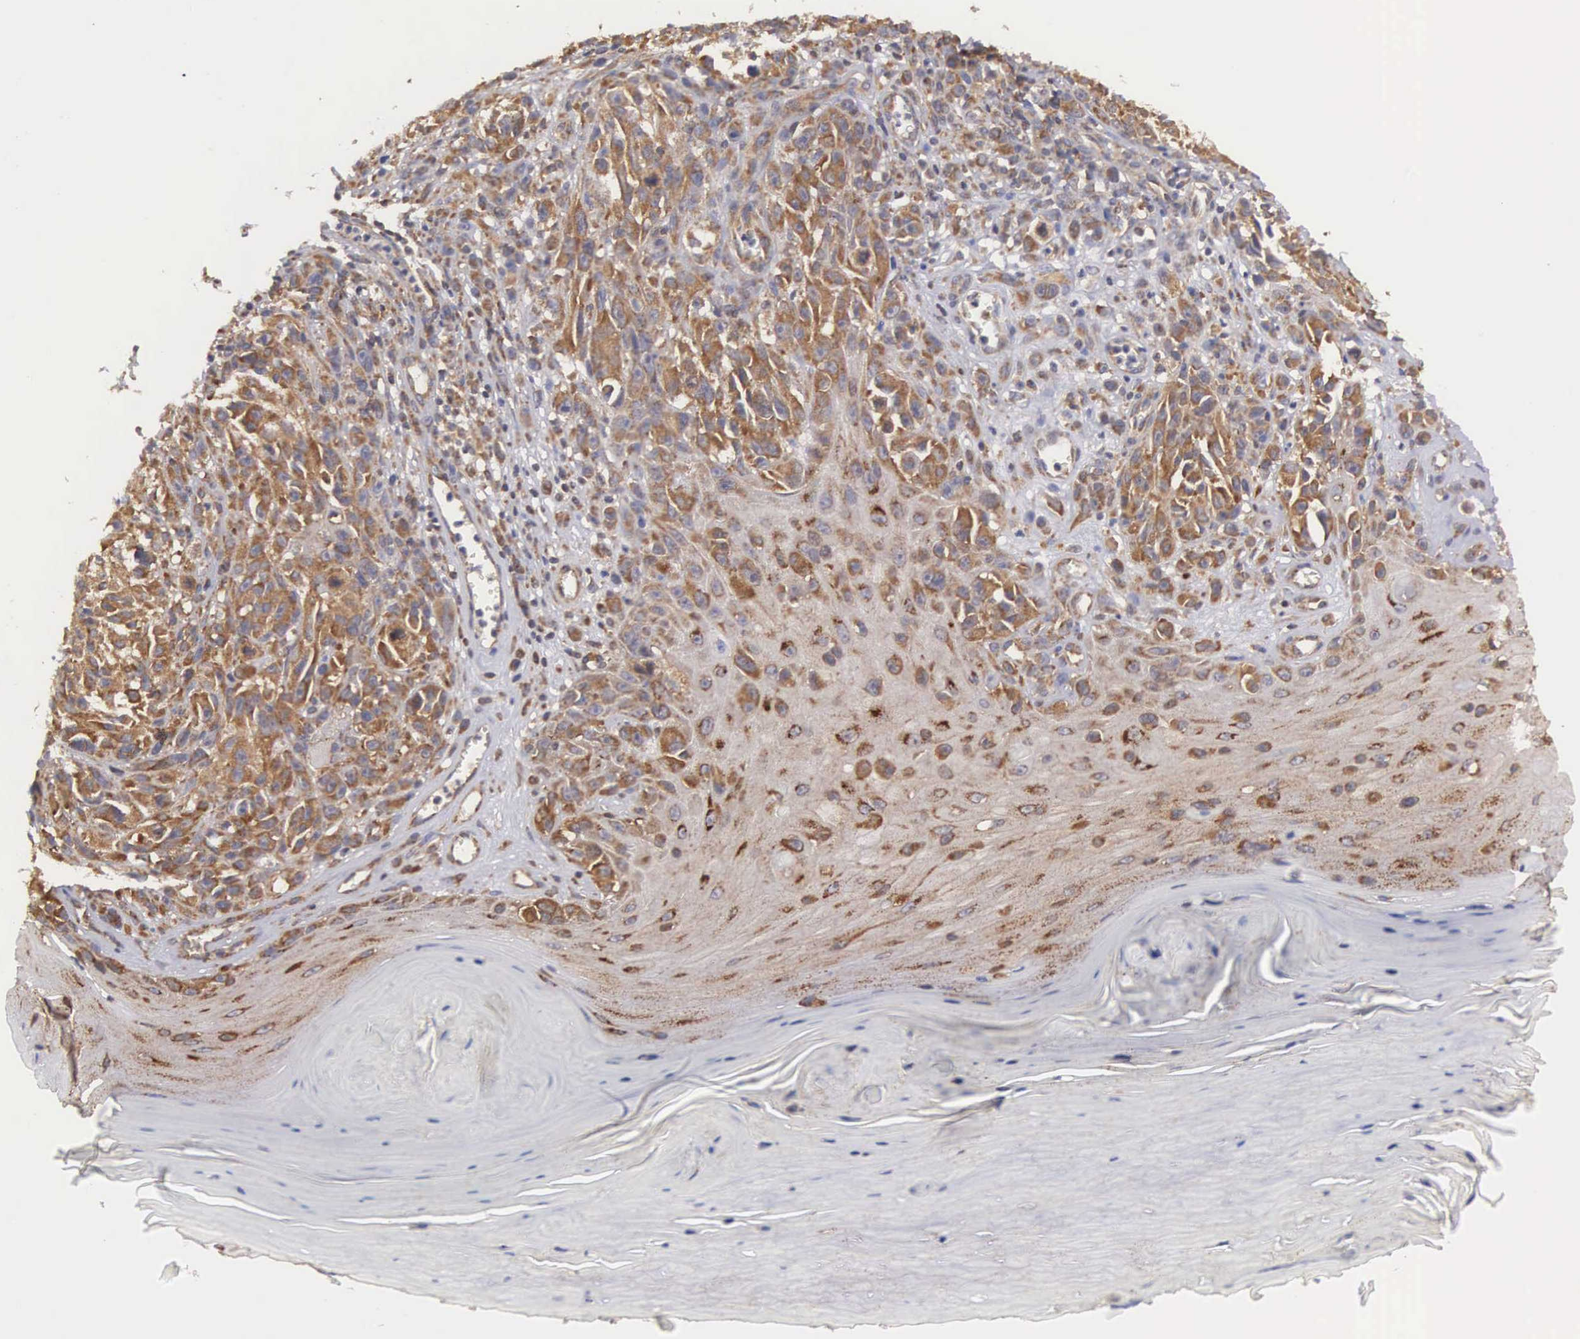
{"staining": {"intensity": "moderate", "quantity": ">75%", "location": "cytoplasmic/membranous"}, "tissue": "melanoma", "cell_type": "Tumor cells", "image_type": "cancer", "snomed": [{"axis": "morphology", "description": "Malignant melanoma, NOS"}, {"axis": "topography", "description": "Skin"}], "caption": "Malignant melanoma stained with immunohistochemistry (IHC) exhibits moderate cytoplasmic/membranous staining in approximately >75% of tumor cells. The staining was performed using DAB, with brown indicating positive protein expression. Nuclei are stained blue with hematoxylin.", "gene": "DHRS1", "patient": {"sex": "female", "age": 82}}